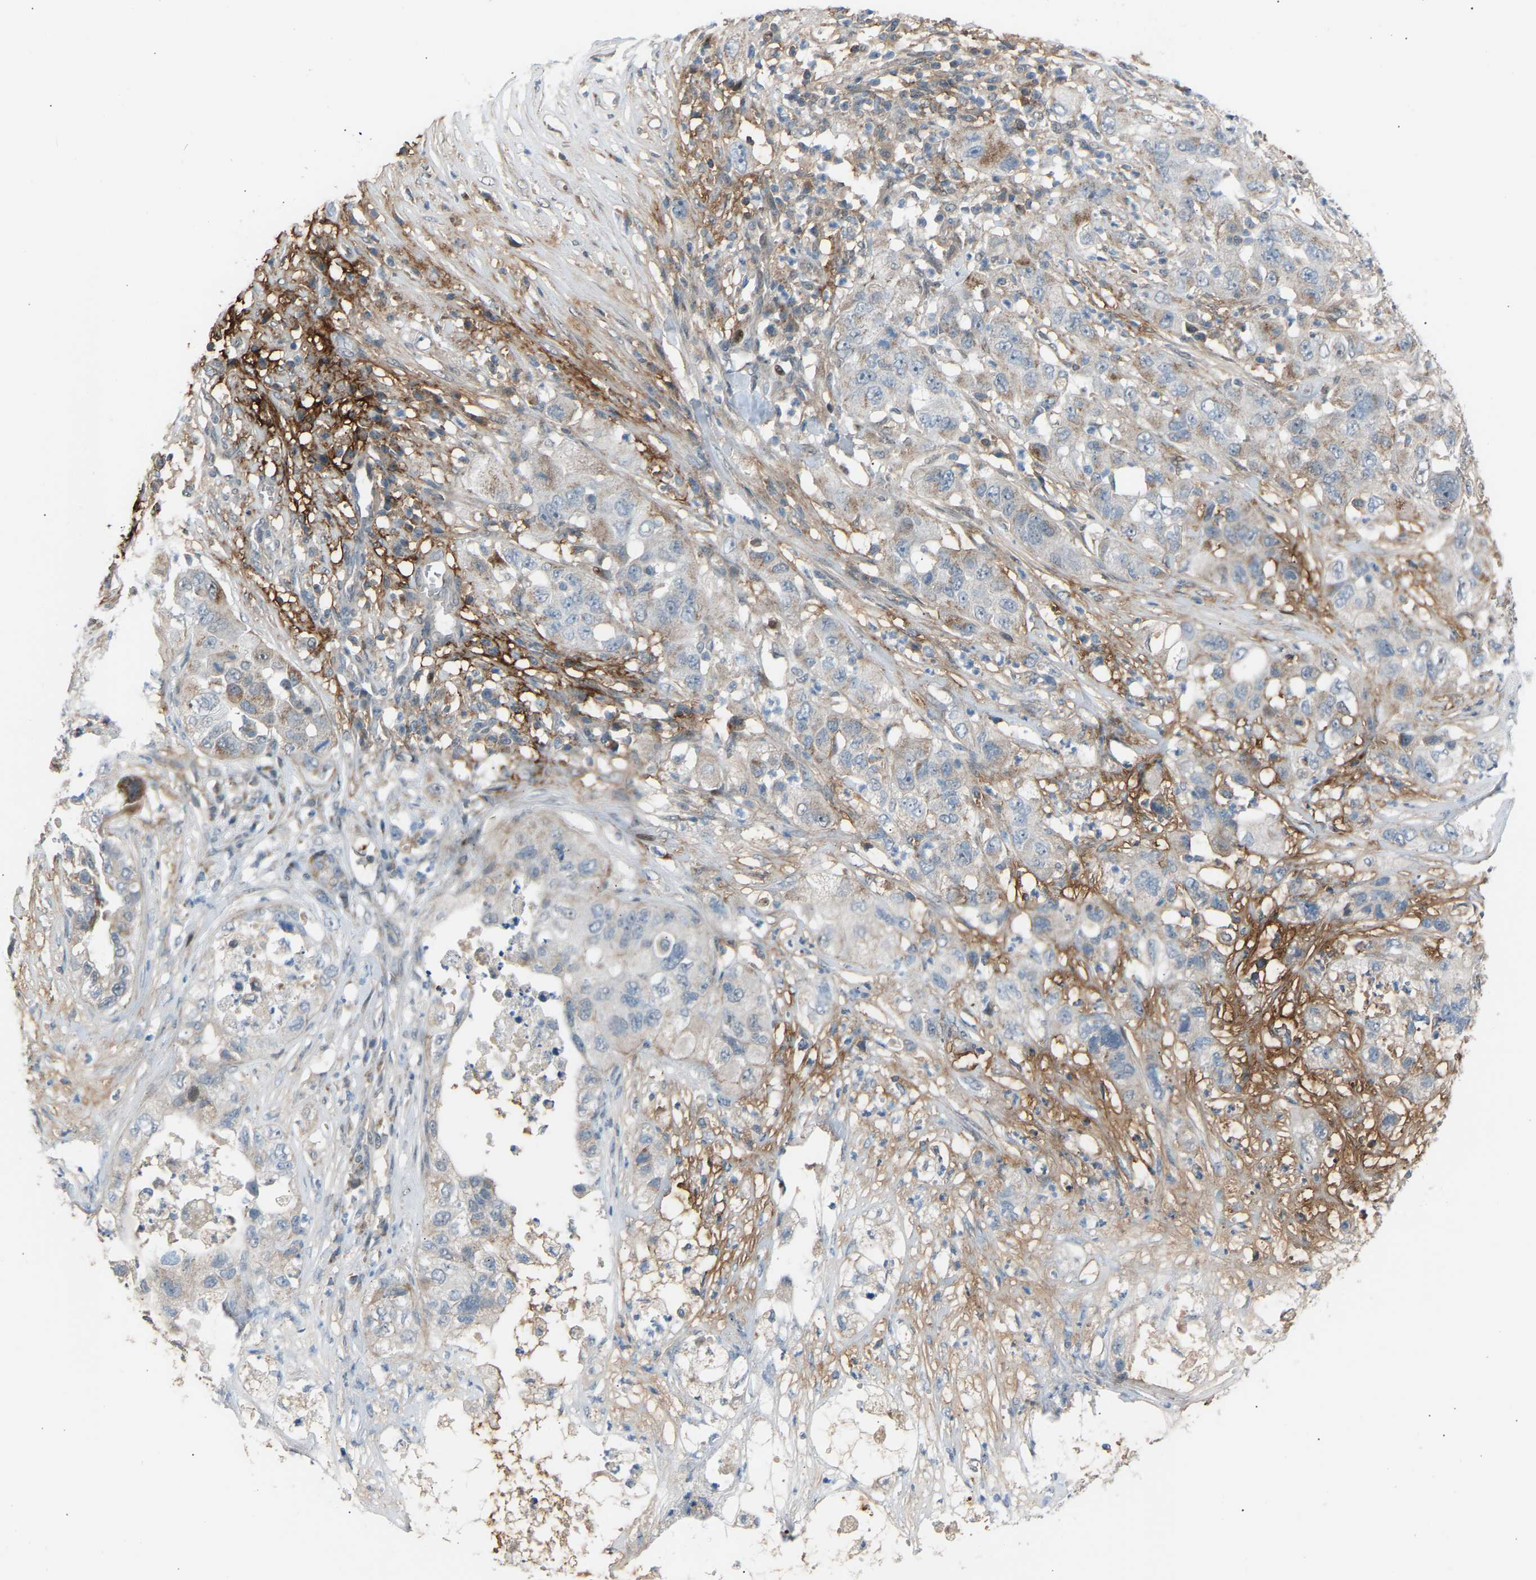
{"staining": {"intensity": "weak", "quantity": "<25%", "location": "cytoplasmic/membranous"}, "tissue": "pancreatic cancer", "cell_type": "Tumor cells", "image_type": "cancer", "snomed": [{"axis": "morphology", "description": "Adenocarcinoma, NOS"}, {"axis": "topography", "description": "Pancreas"}], "caption": "High magnification brightfield microscopy of pancreatic adenocarcinoma stained with DAB (brown) and counterstained with hematoxylin (blue): tumor cells show no significant expression.", "gene": "VPS41", "patient": {"sex": "female", "age": 78}}